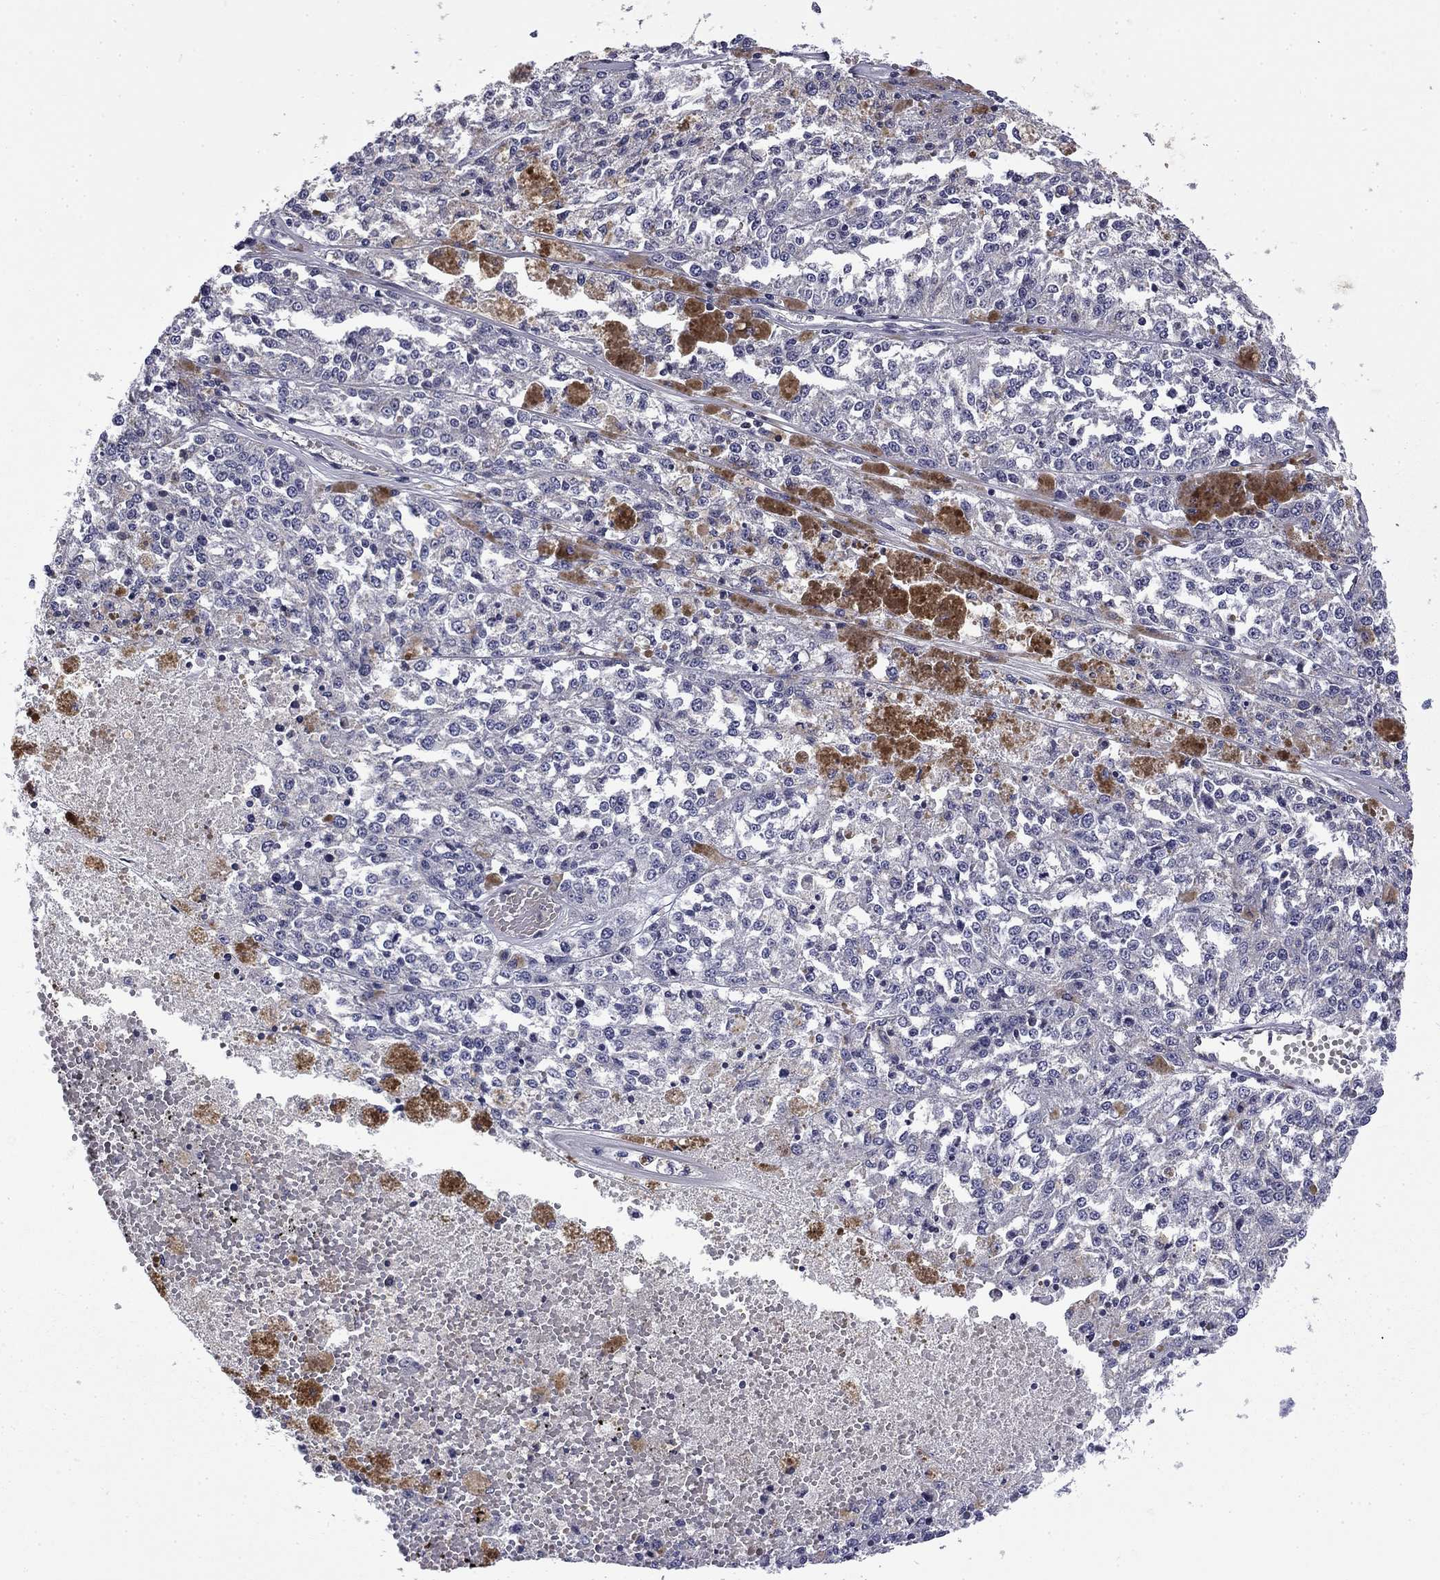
{"staining": {"intensity": "negative", "quantity": "none", "location": "none"}, "tissue": "melanoma", "cell_type": "Tumor cells", "image_type": "cancer", "snomed": [{"axis": "morphology", "description": "Malignant melanoma, Metastatic site"}, {"axis": "topography", "description": "Lymph node"}], "caption": "DAB (3,3'-diaminobenzidine) immunohistochemical staining of malignant melanoma (metastatic site) reveals no significant staining in tumor cells.", "gene": "ARHGAP45", "patient": {"sex": "female", "age": 64}}